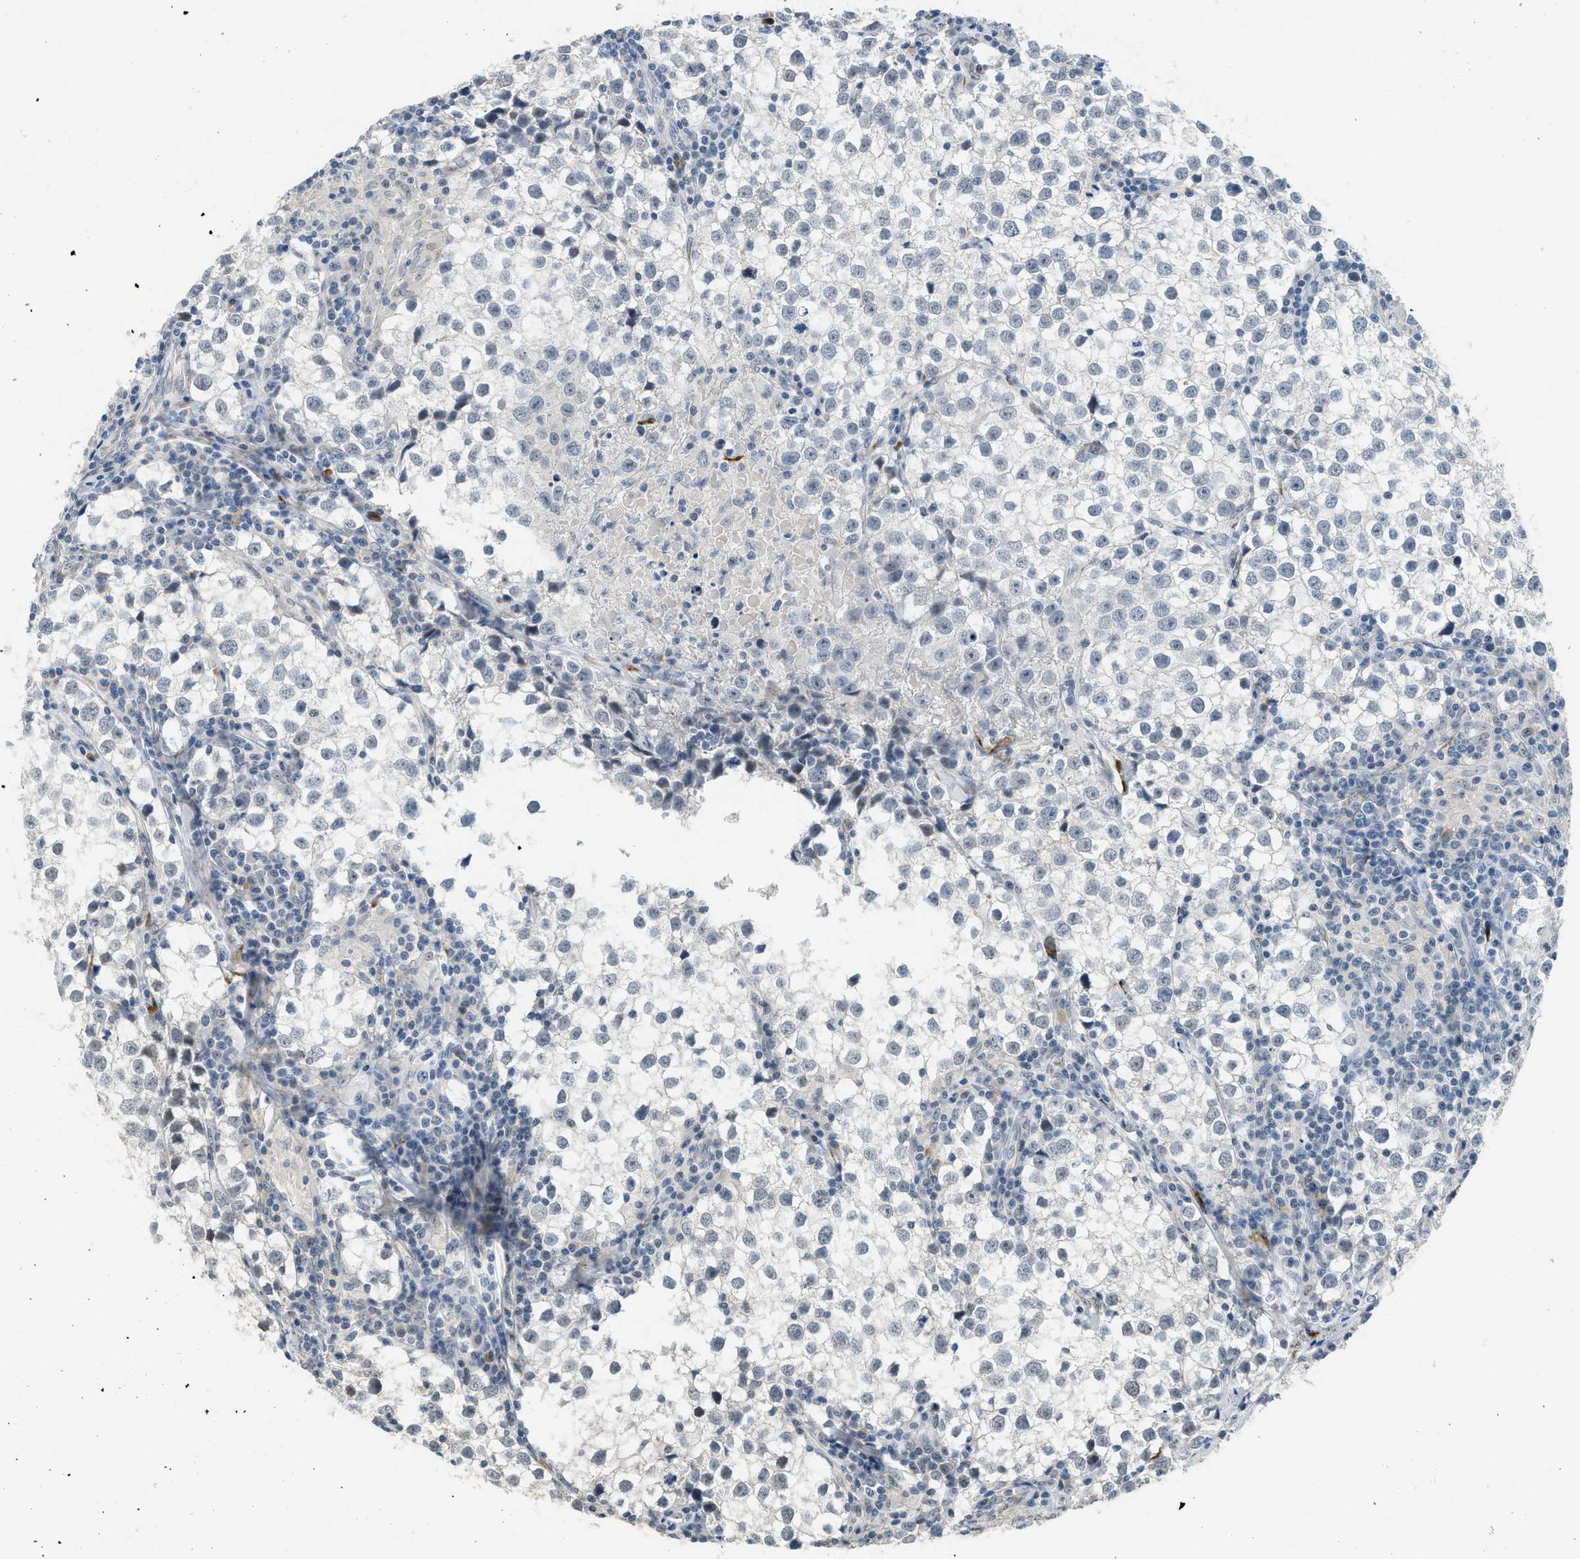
{"staining": {"intensity": "negative", "quantity": "none", "location": "none"}, "tissue": "testis cancer", "cell_type": "Tumor cells", "image_type": "cancer", "snomed": [{"axis": "morphology", "description": "Seminoma, NOS"}, {"axis": "morphology", "description": "Carcinoma, Embryonal, NOS"}, {"axis": "topography", "description": "Testis"}], "caption": "A micrograph of human testis cancer is negative for staining in tumor cells. The staining is performed using DAB brown chromogen with nuclei counter-stained in using hematoxylin.", "gene": "TMEM154", "patient": {"sex": "male", "age": 36}}